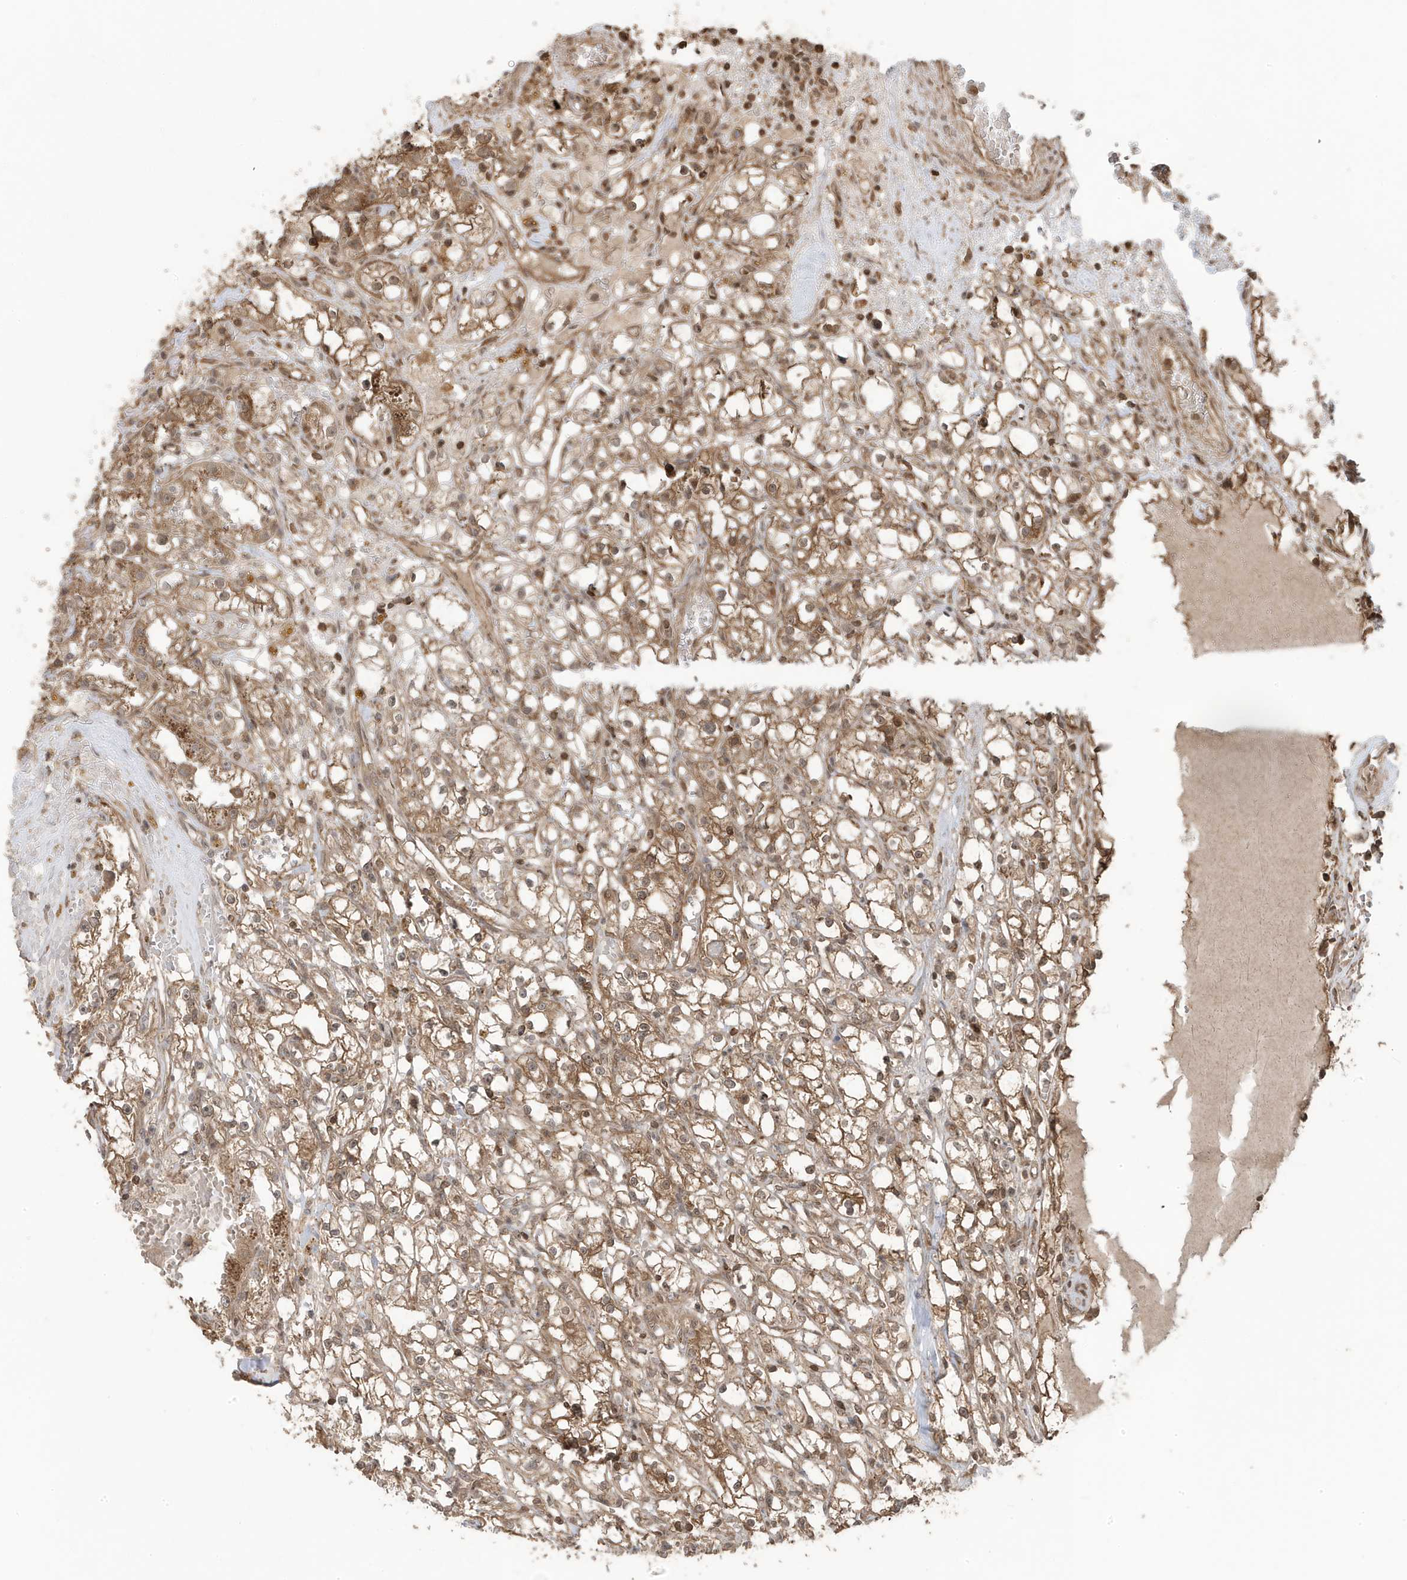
{"staining": {"intensity": "moderate", "quantity": ">75%", "location": "cytoplasmic/membranous"}, "tissue": "renal cancer", "cell_type": "Tumor cells", "image_type": "cancer", "snomed": [{"axis": "morphology", "description": "Adenocarcinoma, NOS"}, {"axis": "topography", "description": "Kidney"}], "caption": "A brown stain shows moderate cytoplasmic/membranous positivity of a protein in human renal adenocarcinoma tumor cells.", "gene": "ASAP1", "patient": {"sex": "male", "age": 56}}